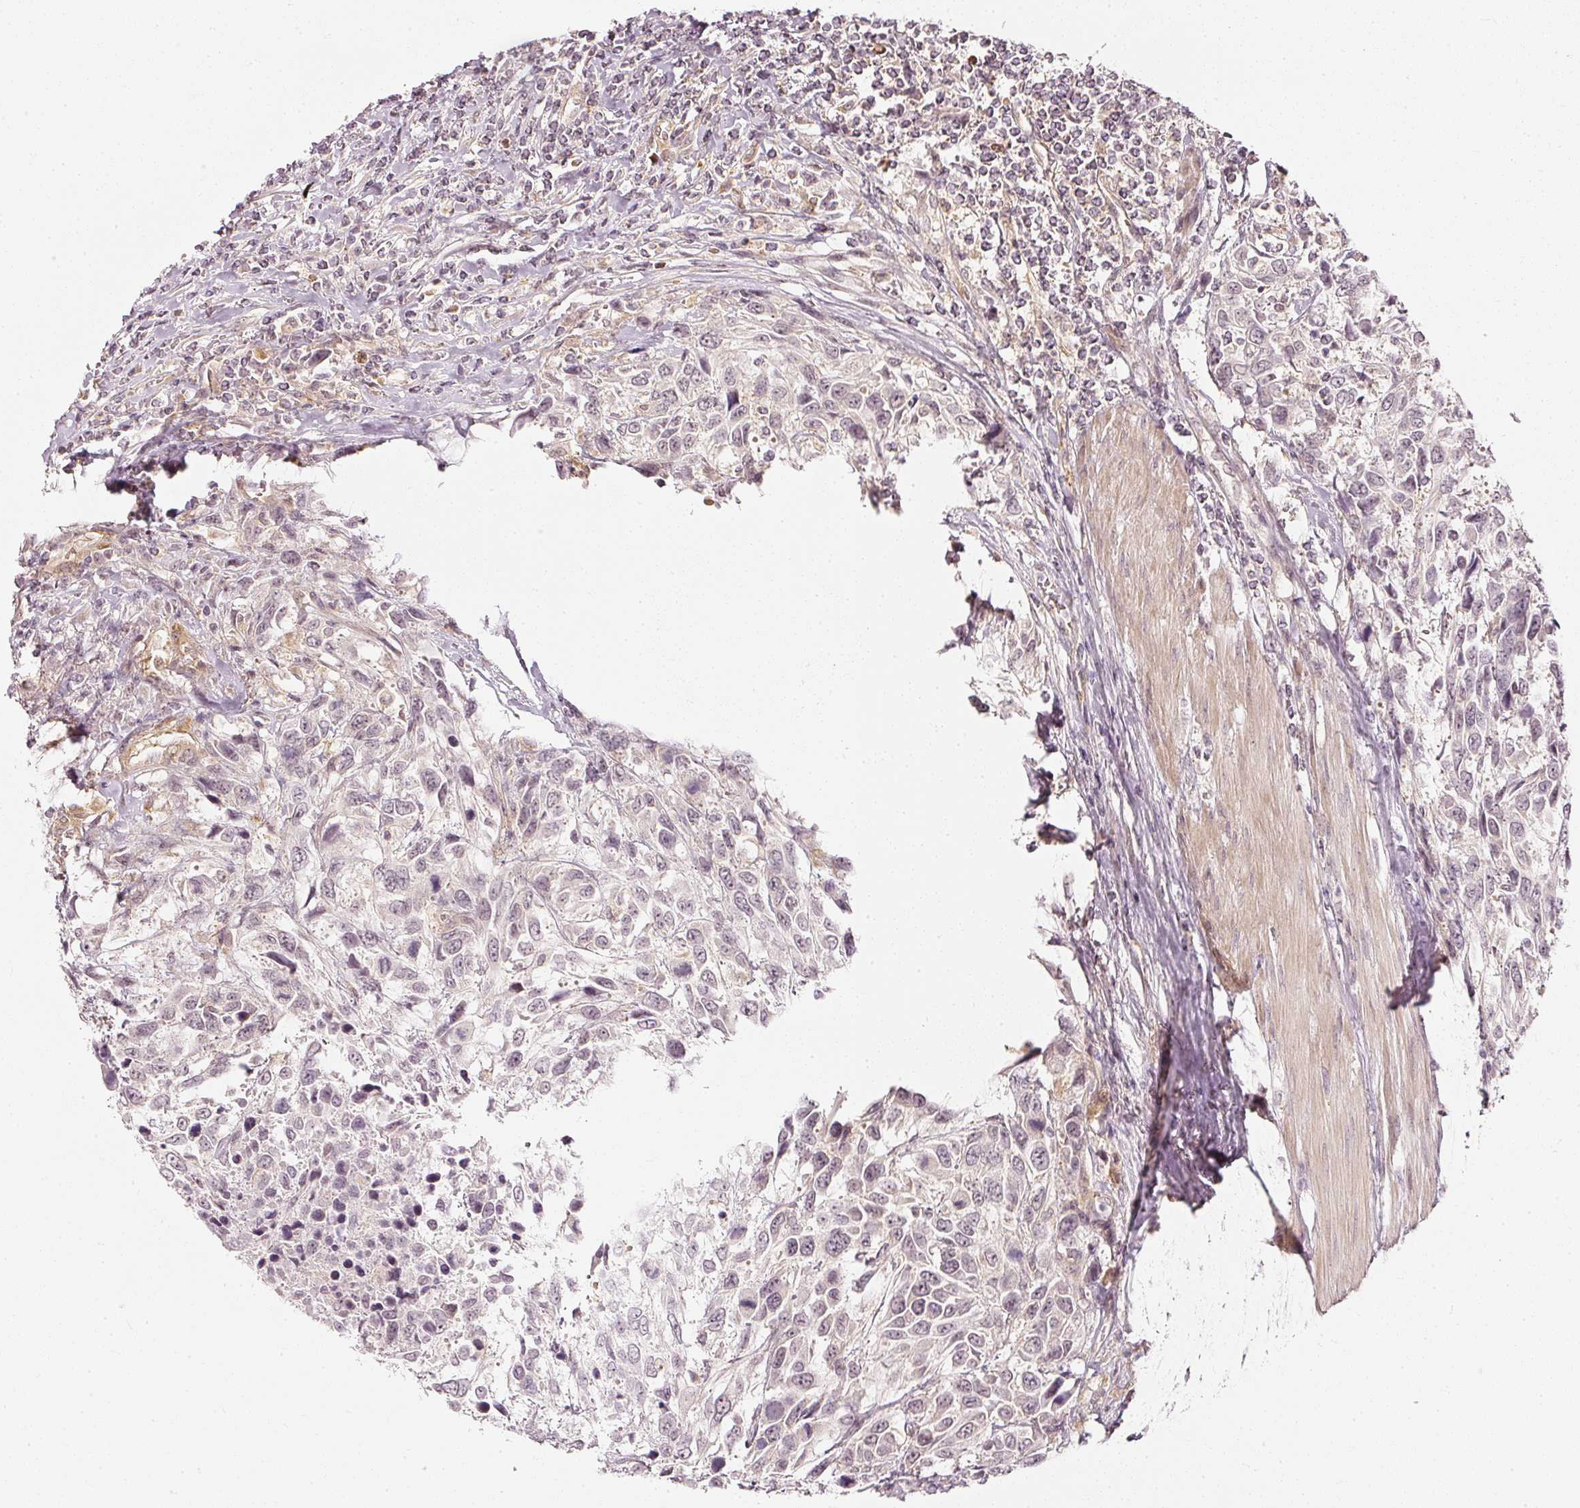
{"staining": {"intensity": "negative", "quantity": "none", "location": "none"}, "tissue": "urothelial cancer", "cell_type": "Tumor cells", "image_type": "cancer", "snomed": [{"axis": "morphology", "description": "Urothelial carcinoma, High grade"}, {"axis": "topography", "description": "Urinary bladder"}], "caption": "IHC of human urothelial cancer exhibits no positivity in tumor cells.", "gene": "DRD2", "patient": {"sex": "female", "age": 70}}